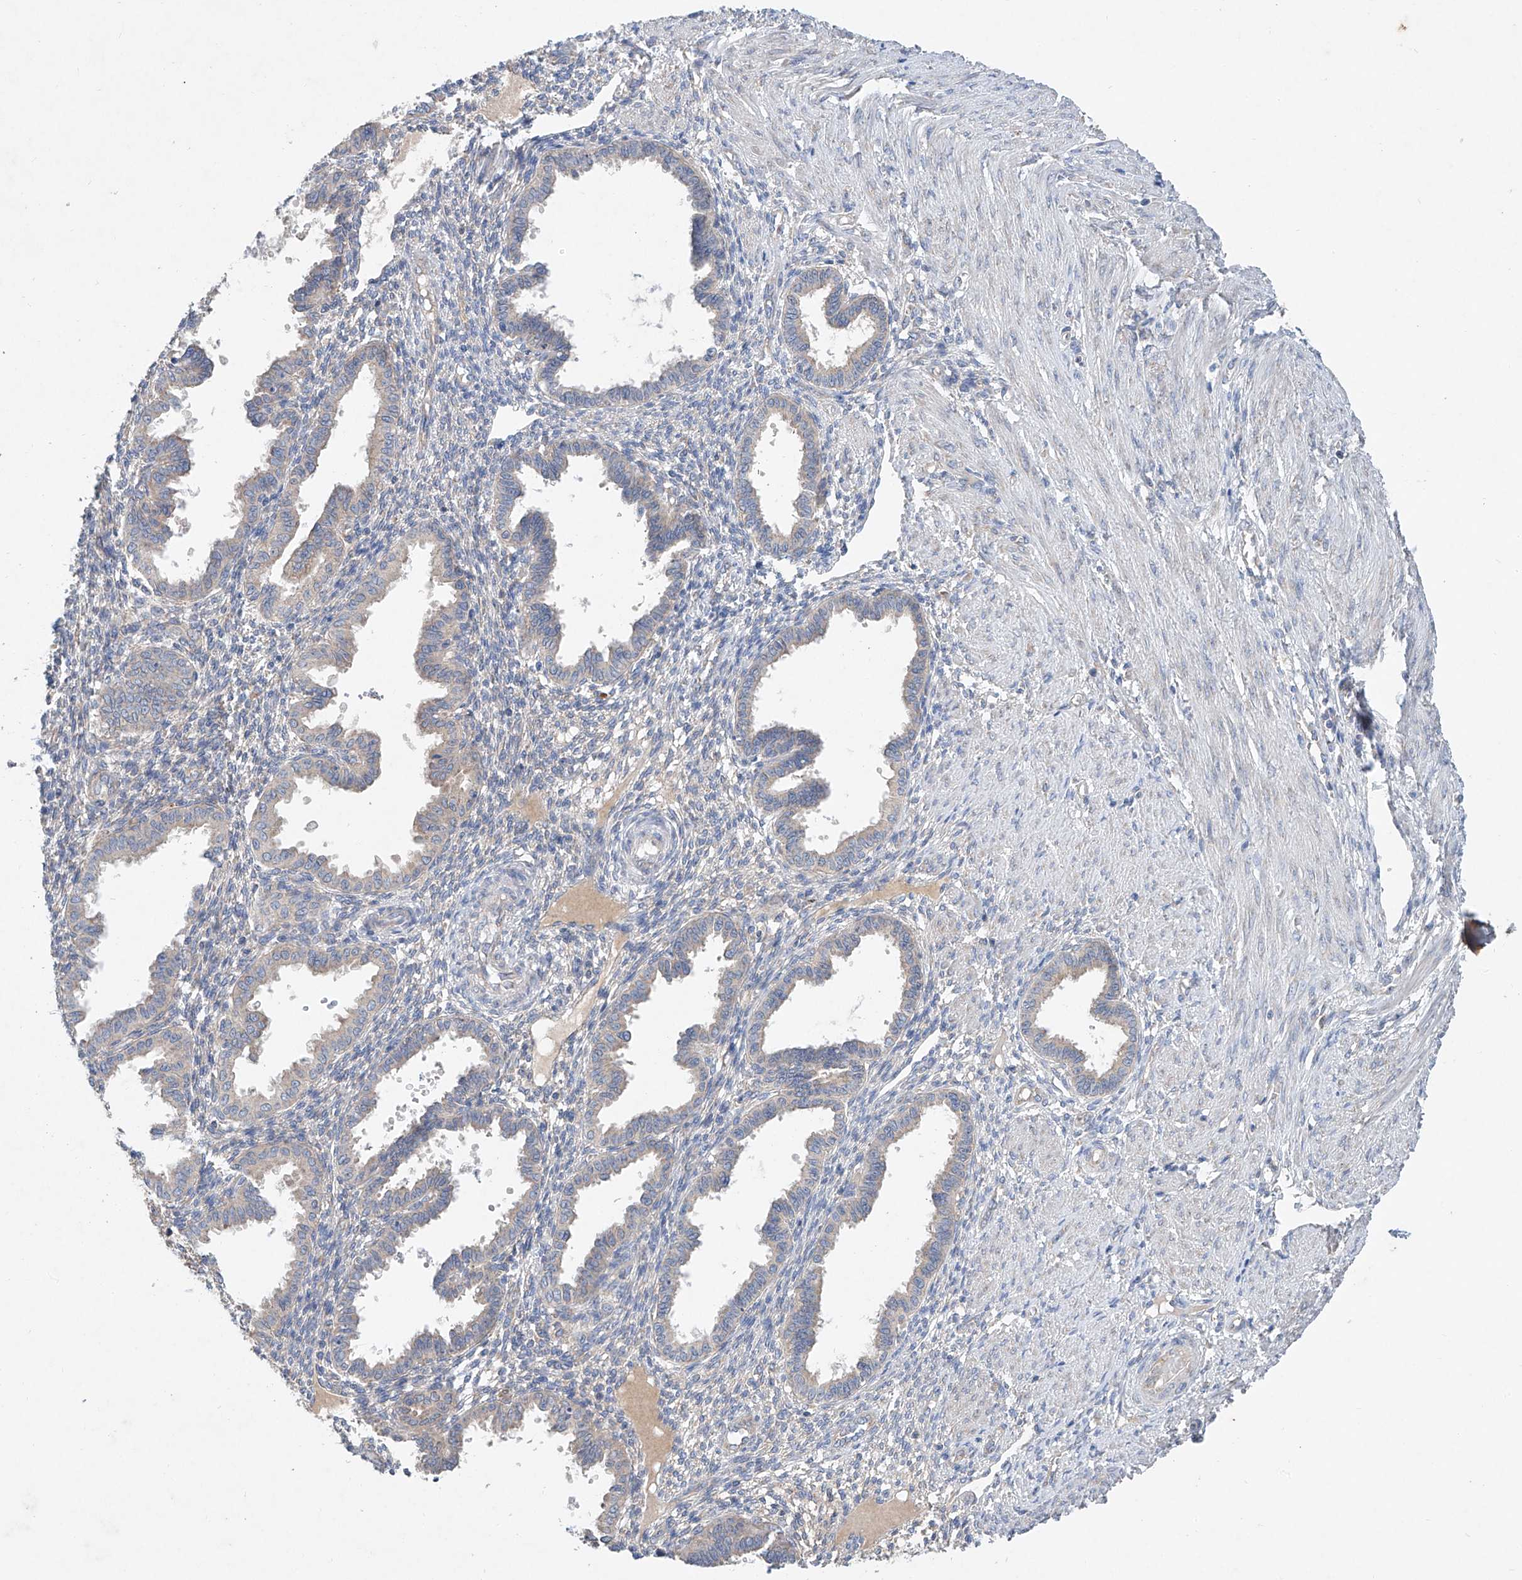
{"staining": {"intensity": "negative", "quantity": "none", "location": "none"}, "tissue": "endometrium", "cell_type": "Cells in endometrial stroma", "image_type": "normal", "snomed": [{"axis": "morphology", "description": "Normal tissue, NOS"}, {"axis": "topography", "description": "Endometrium"}], "caption": "This micrograph is of normal endometrium stained with immunohistochemistry to label a protein in brown with the nuclei are counter-stained blue. There is no staining in cells in endometrial stroma.", "gene": "FASTK", "patient": {"sex": "female", "age": 33}}